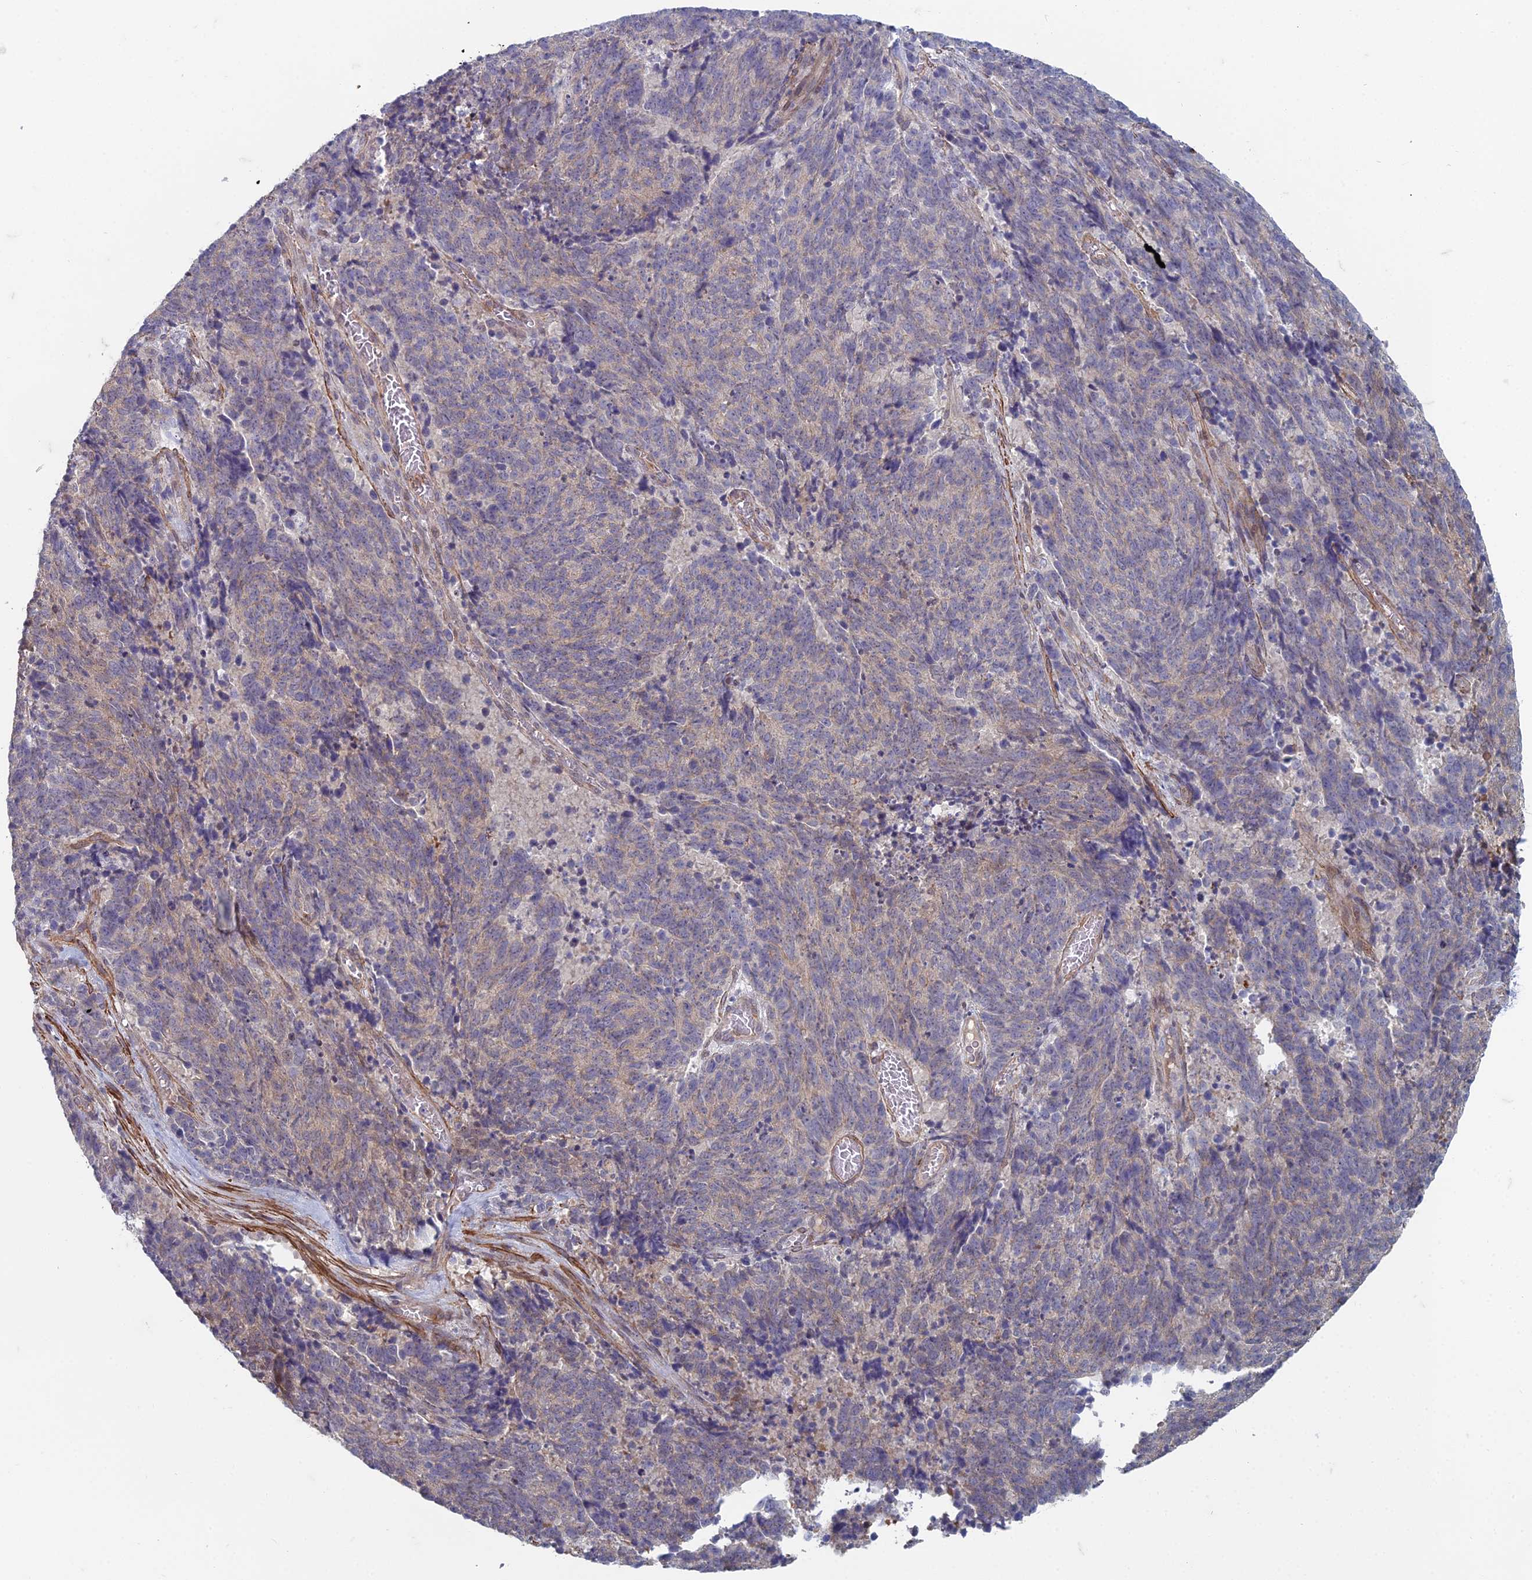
{"staining": {"intensity": "weak", "quantity": "25%-75%", "location": "cytoplasmic/membranous"}, "tissue": "cervical cancer", "cell_type": "Tumor cells", "image_type": "cancer", "snomed": [{"axis": "morphology", "description": "Squamous cell carcinoma, NOS"}, {"axis": "topography", "description": "Cervix"}], "caption": "Weak cytoplasmic/membranous staining for a protein is appreciated in about 25%-75% of tumor cells of cervical cancer (squamous cell carcinoma) using immunohistochemistry (IHC).", "gene": "ZNF626", "patient": {"sex": "female", "age": 29}}